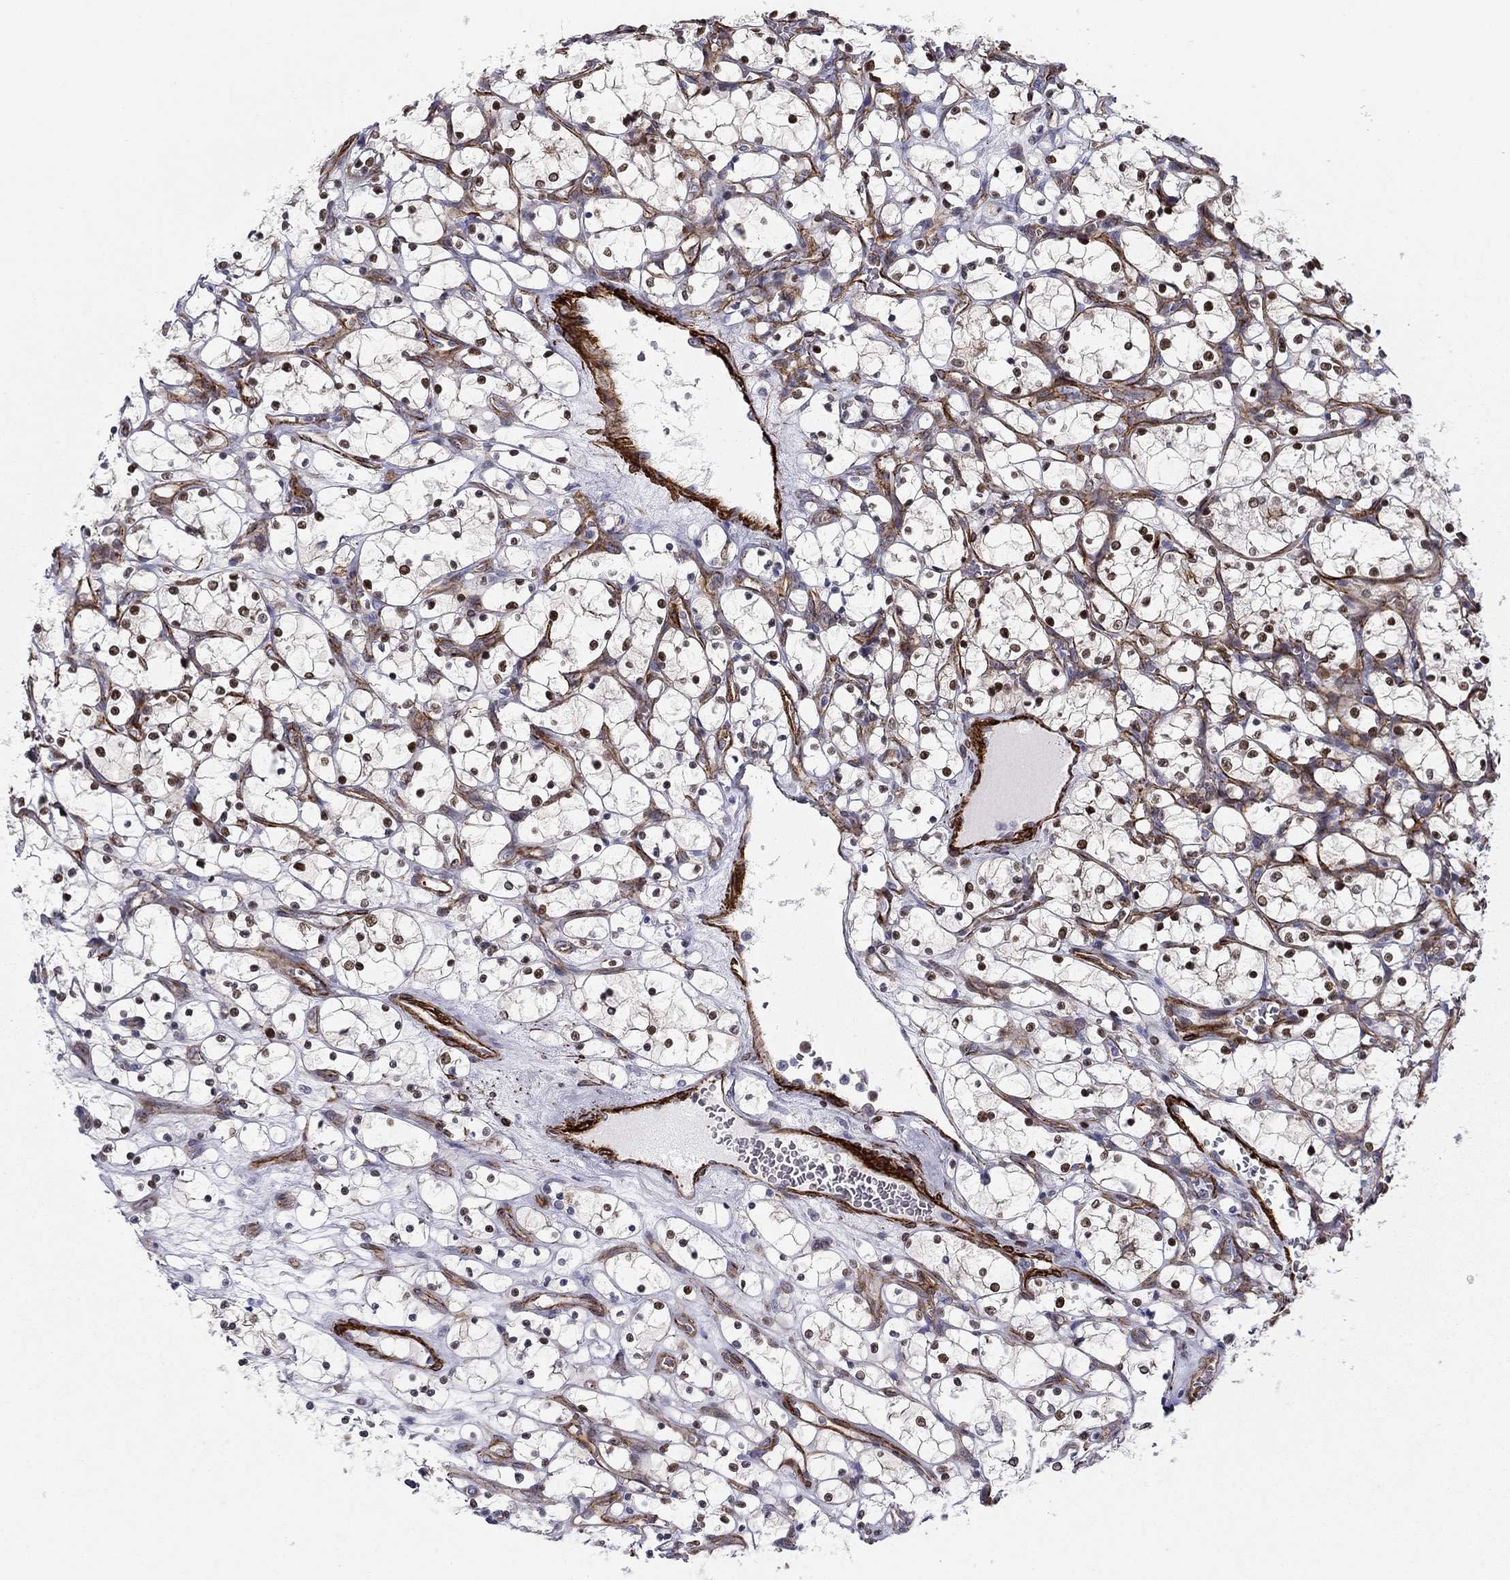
{"staining": {"intensity": "moderate", "quantity": "<25%", "location": "nuclear"}, "tissue": "renal cancer", "cell_type": "Tumor cells", "image_type": "cancer", "snomed": [{"axis": "morphology", "description": "Adenocarcinoma, NOS"}, {"axis": "topography", "description": "Kidney"}], "caption": "IHC (DAB (3,3'-diaminobenzidine)) staining of human adenocarcinoma (renal) reveals moderate nuclear protein expression in approximately <25% of tumor cells.", "gene": "KRBA1", "patient": {"sex": "female", "age": 69}}